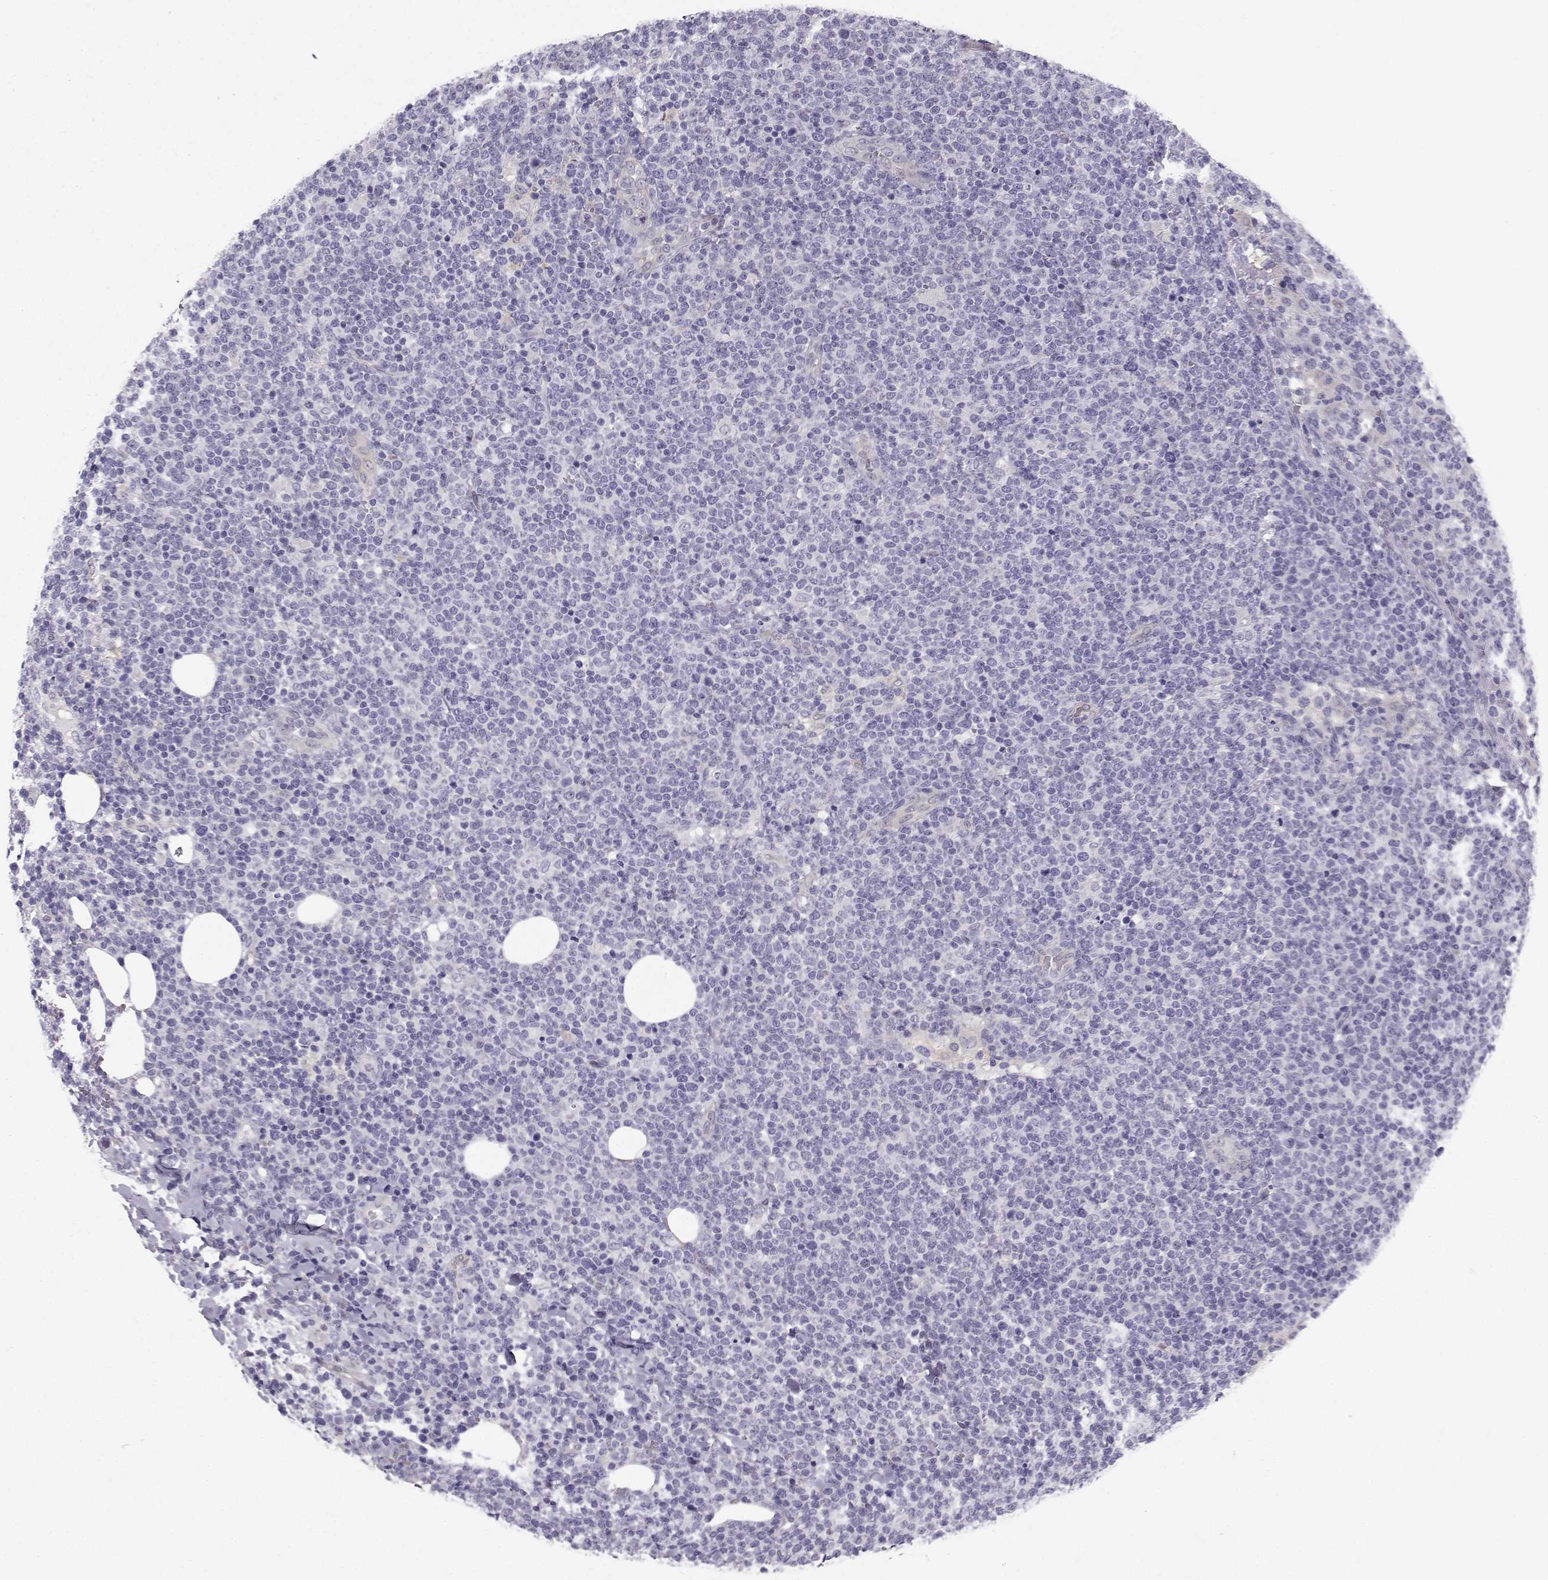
{"staining": {"intensity": "negative", "quantity": "none", "location": "none"}, "tissue": "lymphoma", "cell_type": "Tumor cells", "image_type": "cancer", "snomed": [{"axis": "morphology", "description": "Malignant lymphoma, non-Hodgkin's type, High grade"}, {"axis": "topography", "description": "Lymph node"}], "caption": "Immunohistochemistry of human malignant lymphoma, non-Hodgkin's type (high-grade) demonstrates no staining in tumor cells.", "gene": "NQO1", "patient": {"sex": "male", "age": 61}}